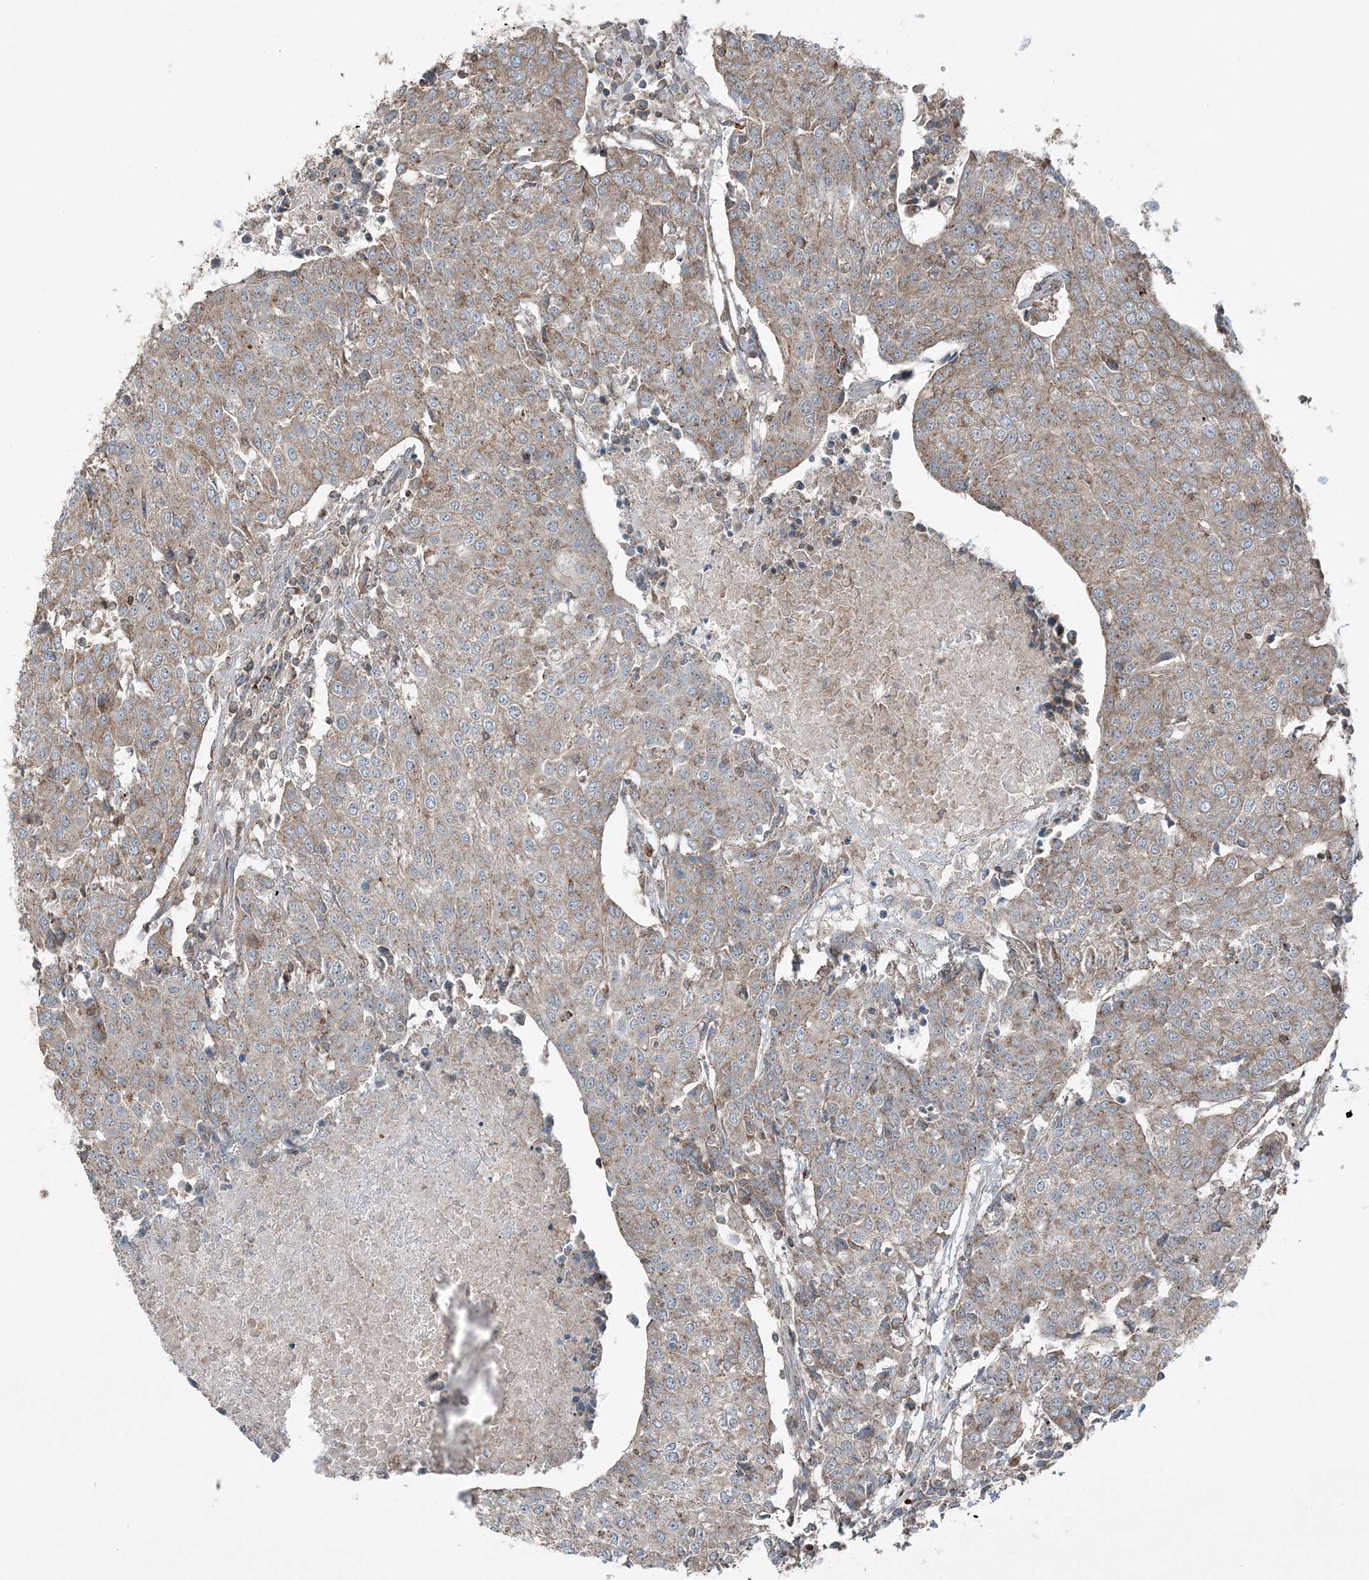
{"staining": {"intensity": "weak", "quantity": ">75%", "location": "cytoplasmic/membranous"}, "tissue": "urothelial cancer", "cell_type": "Tumor cells", "image_type": "cancer", "snomed": [{"axis": "morphology", "description": "Urothelial carcinoma, High grade"}, {"axis": "topography", "description": "Urinary bladder"}], "caption": "This is an image of immunohistochemistry (IHC) staining of high-grade urothelial carcinoma, which shows weak expression in the cytoplasmic/membranous of tumor cells.", "gene": "KY", "patient": {"sex": "female", "age": 85}}